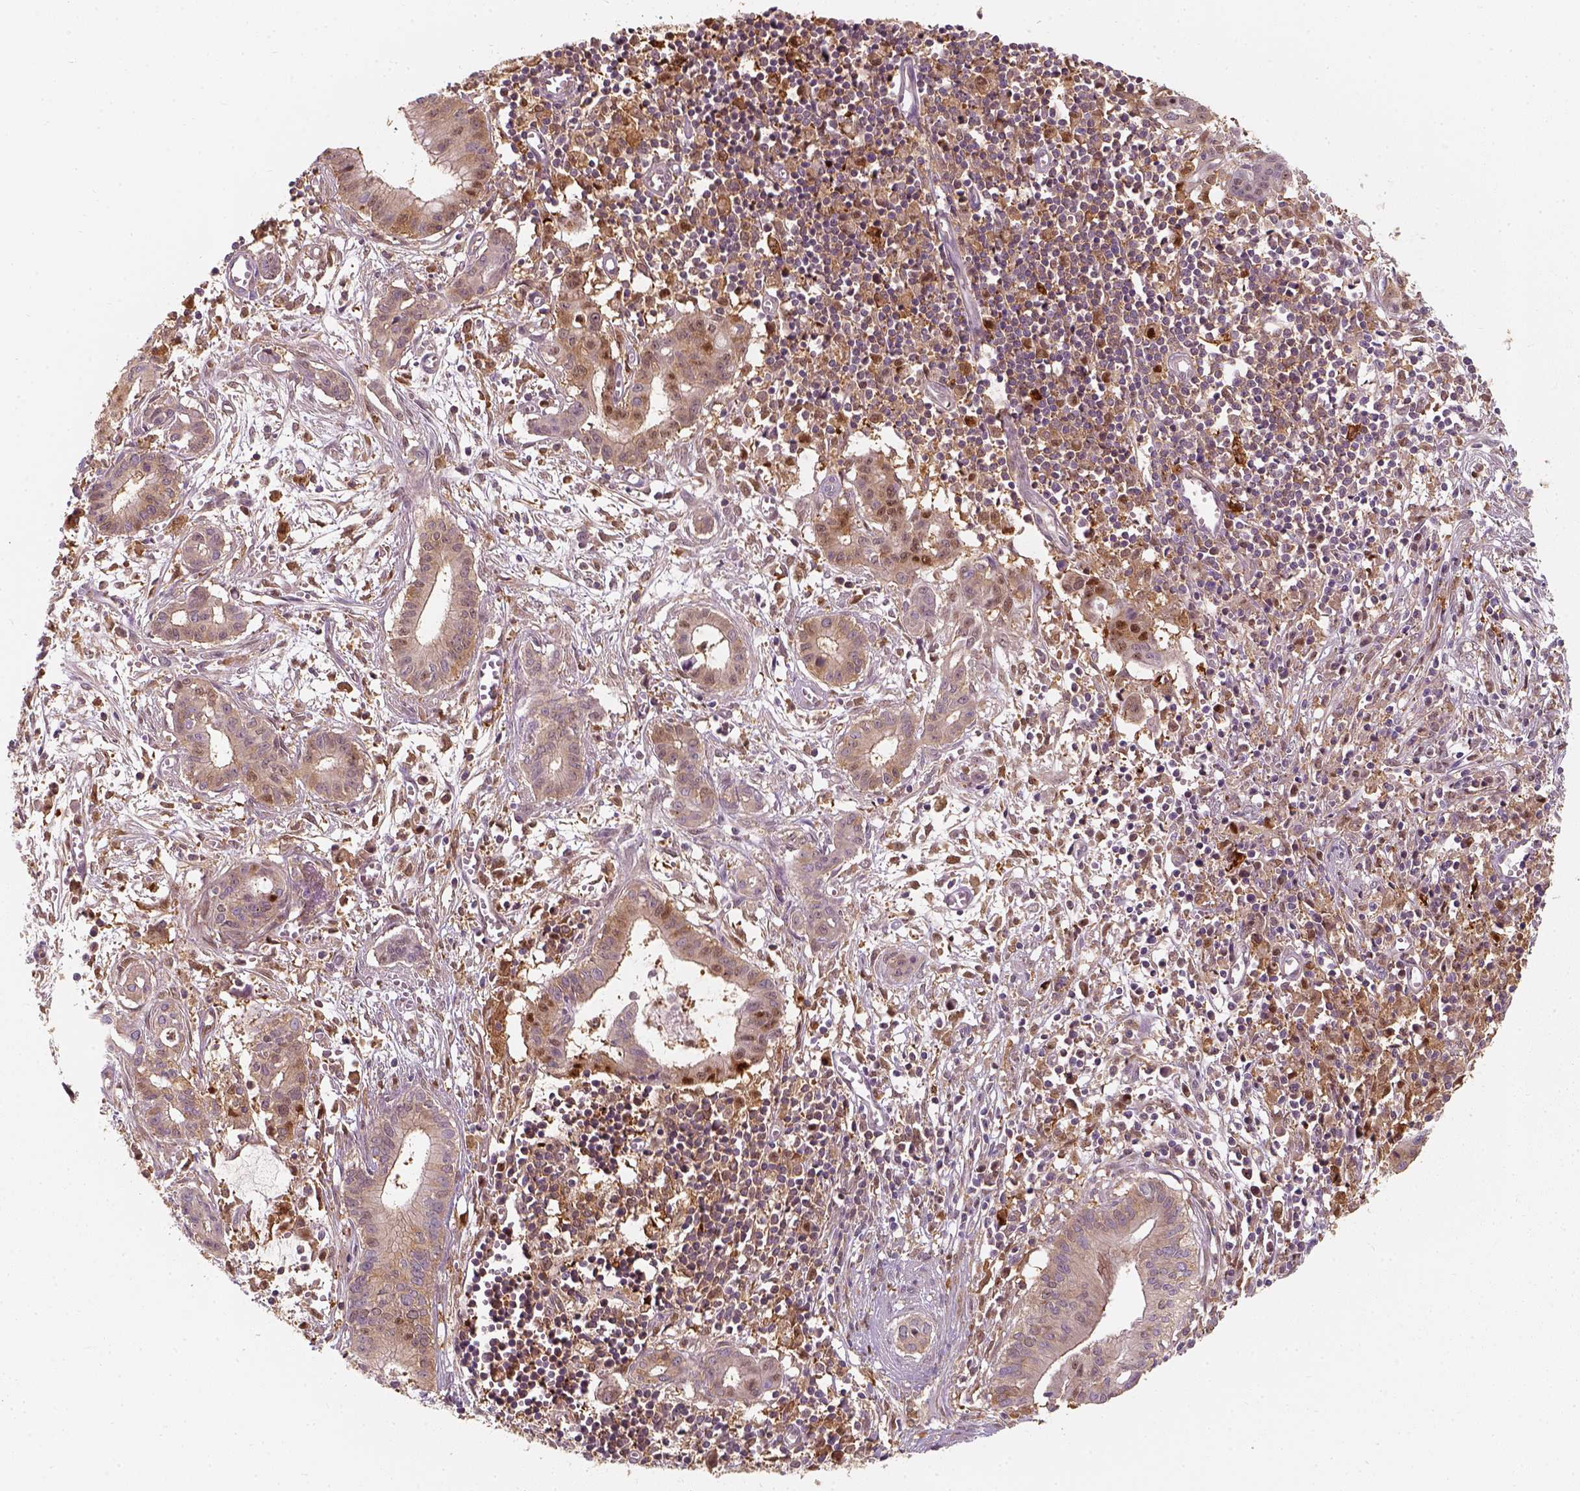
{"staining": {"intensity": "strong", "quantity": "<25%", "location": "nuclear"}, "tissue": "pancreatic cancer", "cell_type": "Tumor cells", "image_type": "cancer", "snomed": [{"axis": "morphology", "description": "Adenocarcinoma, NOS"}, {"axis": "topography", "description": "Pancreas"}], "caption": "Immunohistochemical staining of human pancreatic cancer (adenocarcinoma) reveals medium levels of strong nuclear protein positivity in about <25% of tumor cells.", "gene": "SQSTM1", "patient": {"sex": "male", "age": 48}}